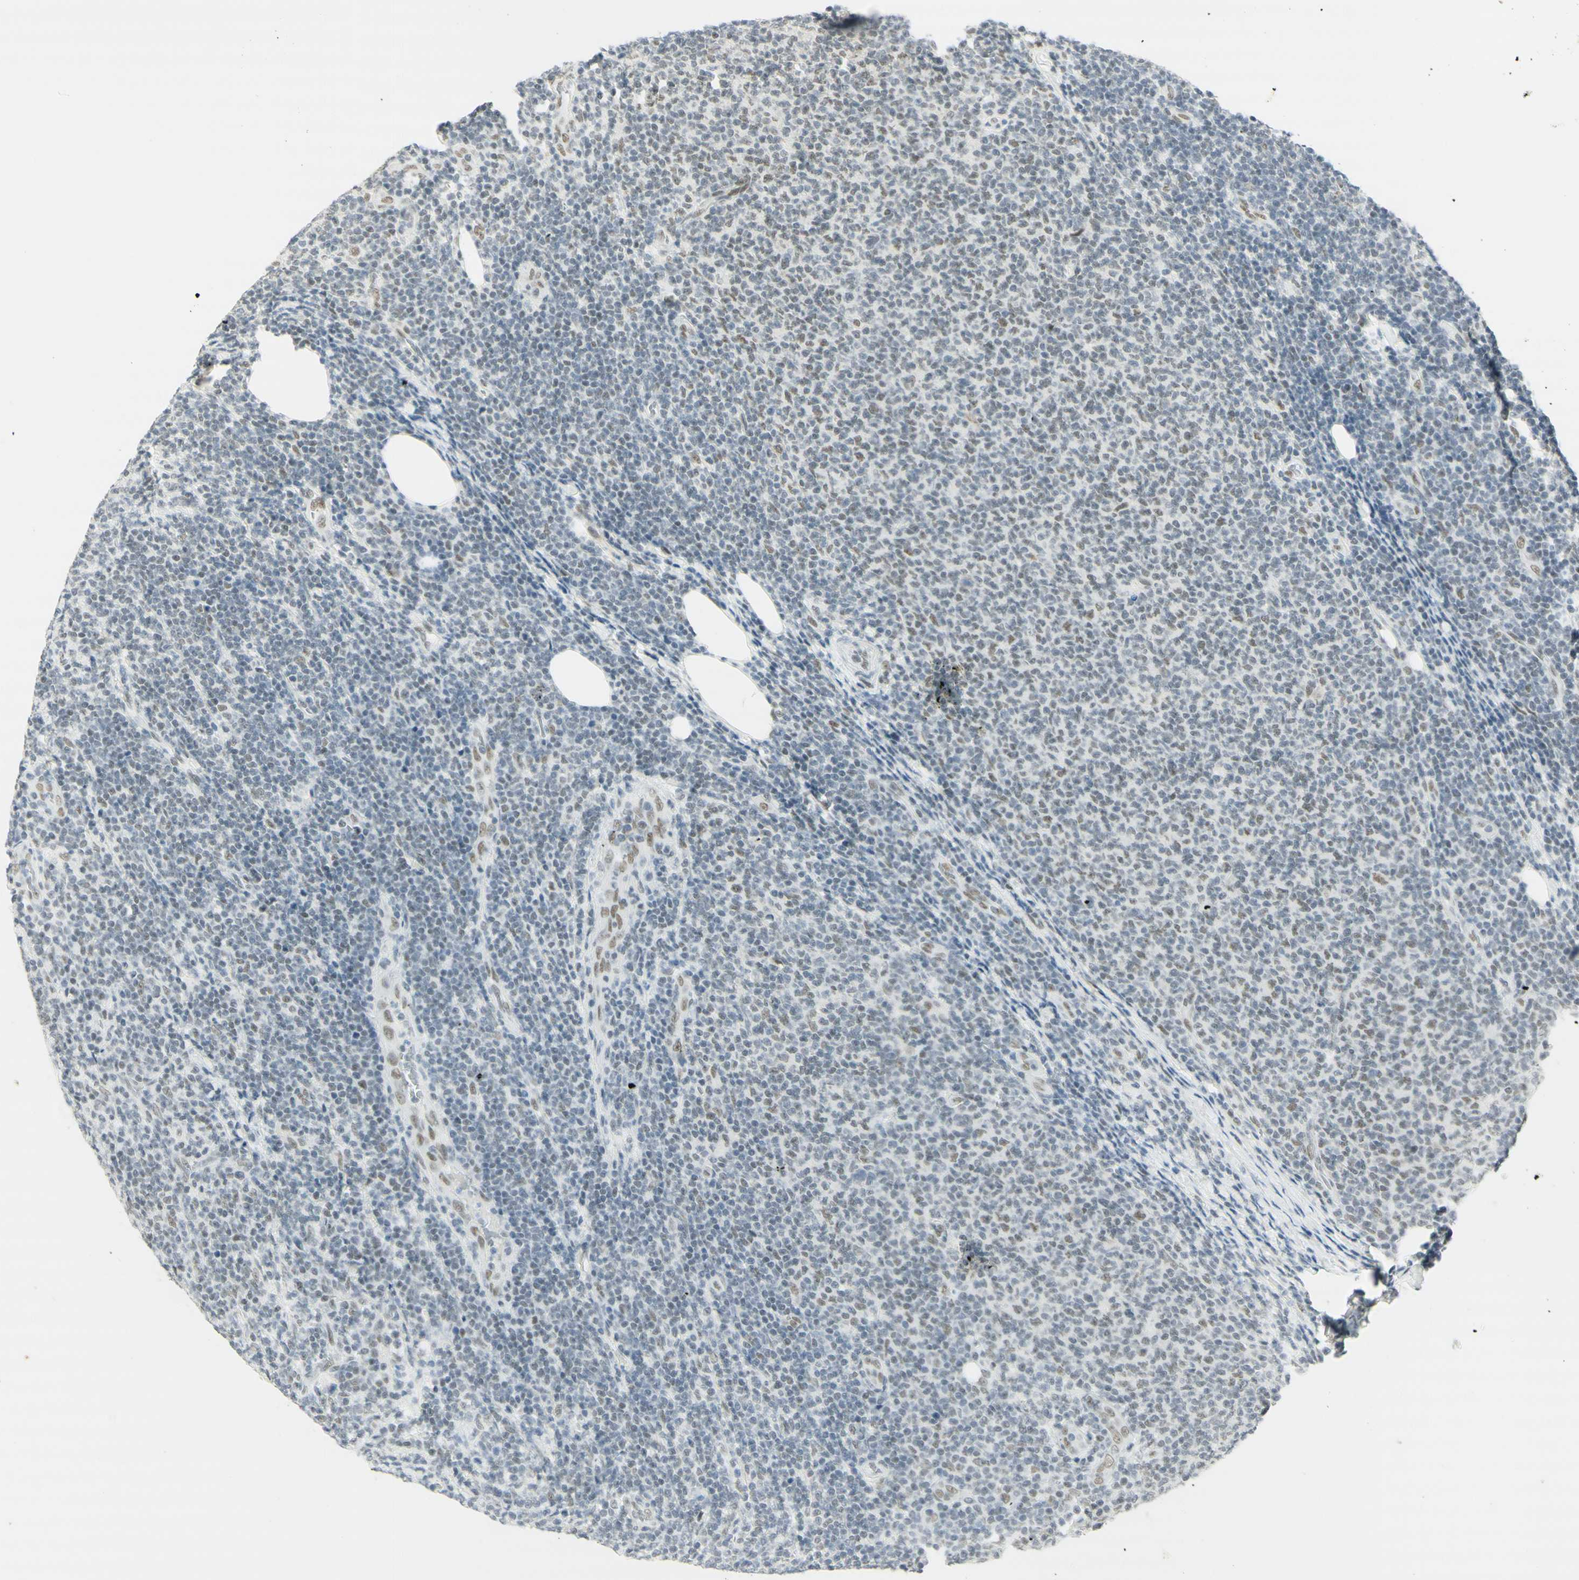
{"staining": {"intensity": "weak", "quantity": "25%-75%", "location": "nuclear"}, "tissue": "lymphoma", "cell_type": "Tumor cells", "image_type": "cancer", "snomed": [{"axis": "morphology", "description": "Malignant lymphoma, non-Hodgkin's type, Low grade"}, {"axis": "topography", "description": "Lymph node"}], "caption": "Weak nuclear positivity is appreciated in about 25%-75% of tumor cells in lymphoma. (DAB IHC with brightfield microscopy, high magnification).", "gene": "PMS2", "patient": {"sex": "male", "age": 66}}